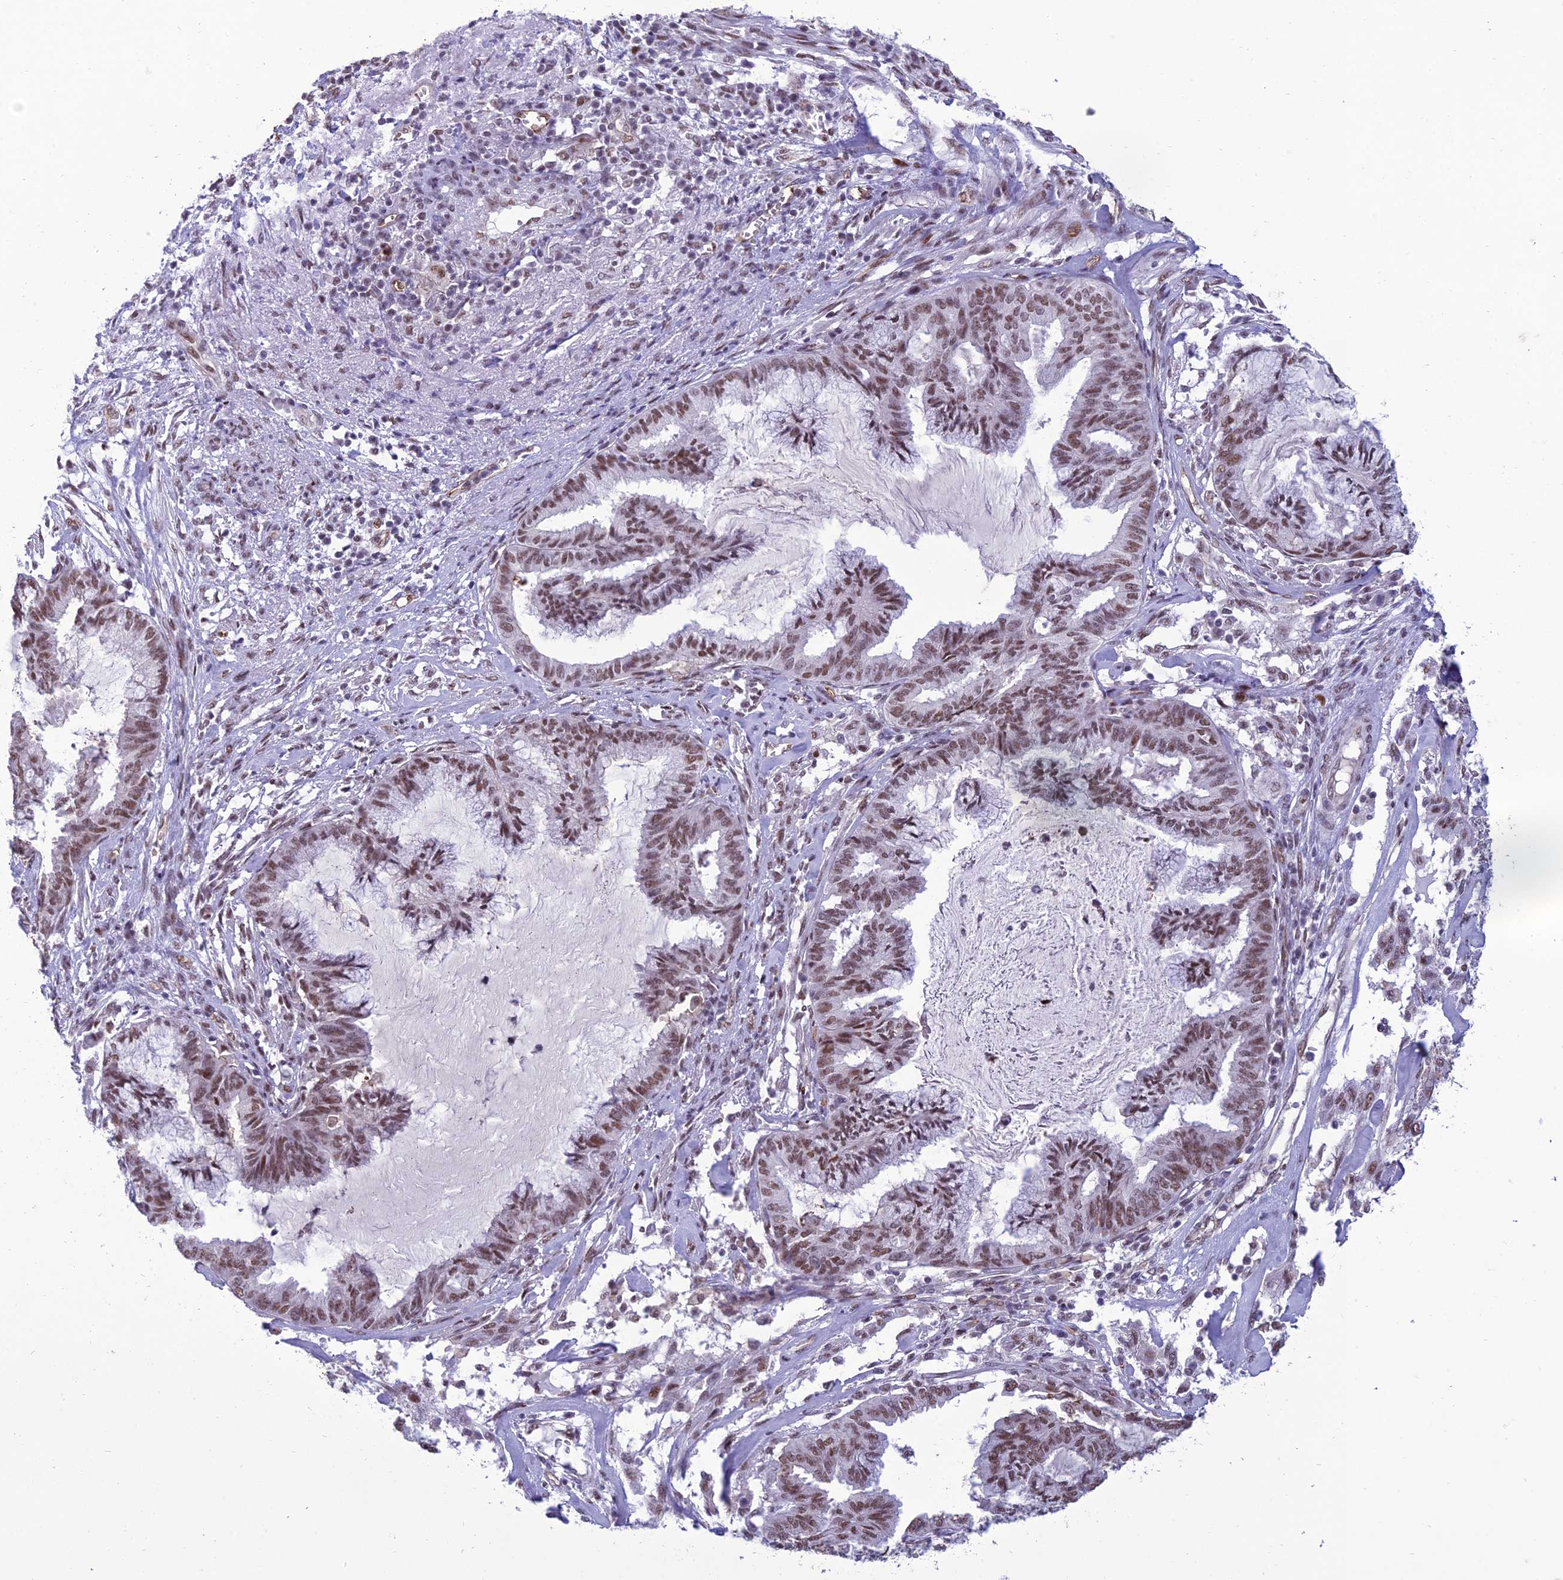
{"staining": {"intensity": "moderate", "quantity": ">75%", "location": "nuclear"}, "tissue": "endometrial cancer", "cell_type": "Tumor cells", "image_type": "cancer", "snomed": [{"axis": "morphology", "description": "Adenocarcinoma, NOS"}, {"axis": "topography", "description": "Endometrium"}], "caption": "The immunohistochemical stain labels moderate nuclear expression in tumor cells of endometrial adenocarcinoma tissue.", "gene": "RANBP3", "patient": {"sex": "female", "age": 86}}